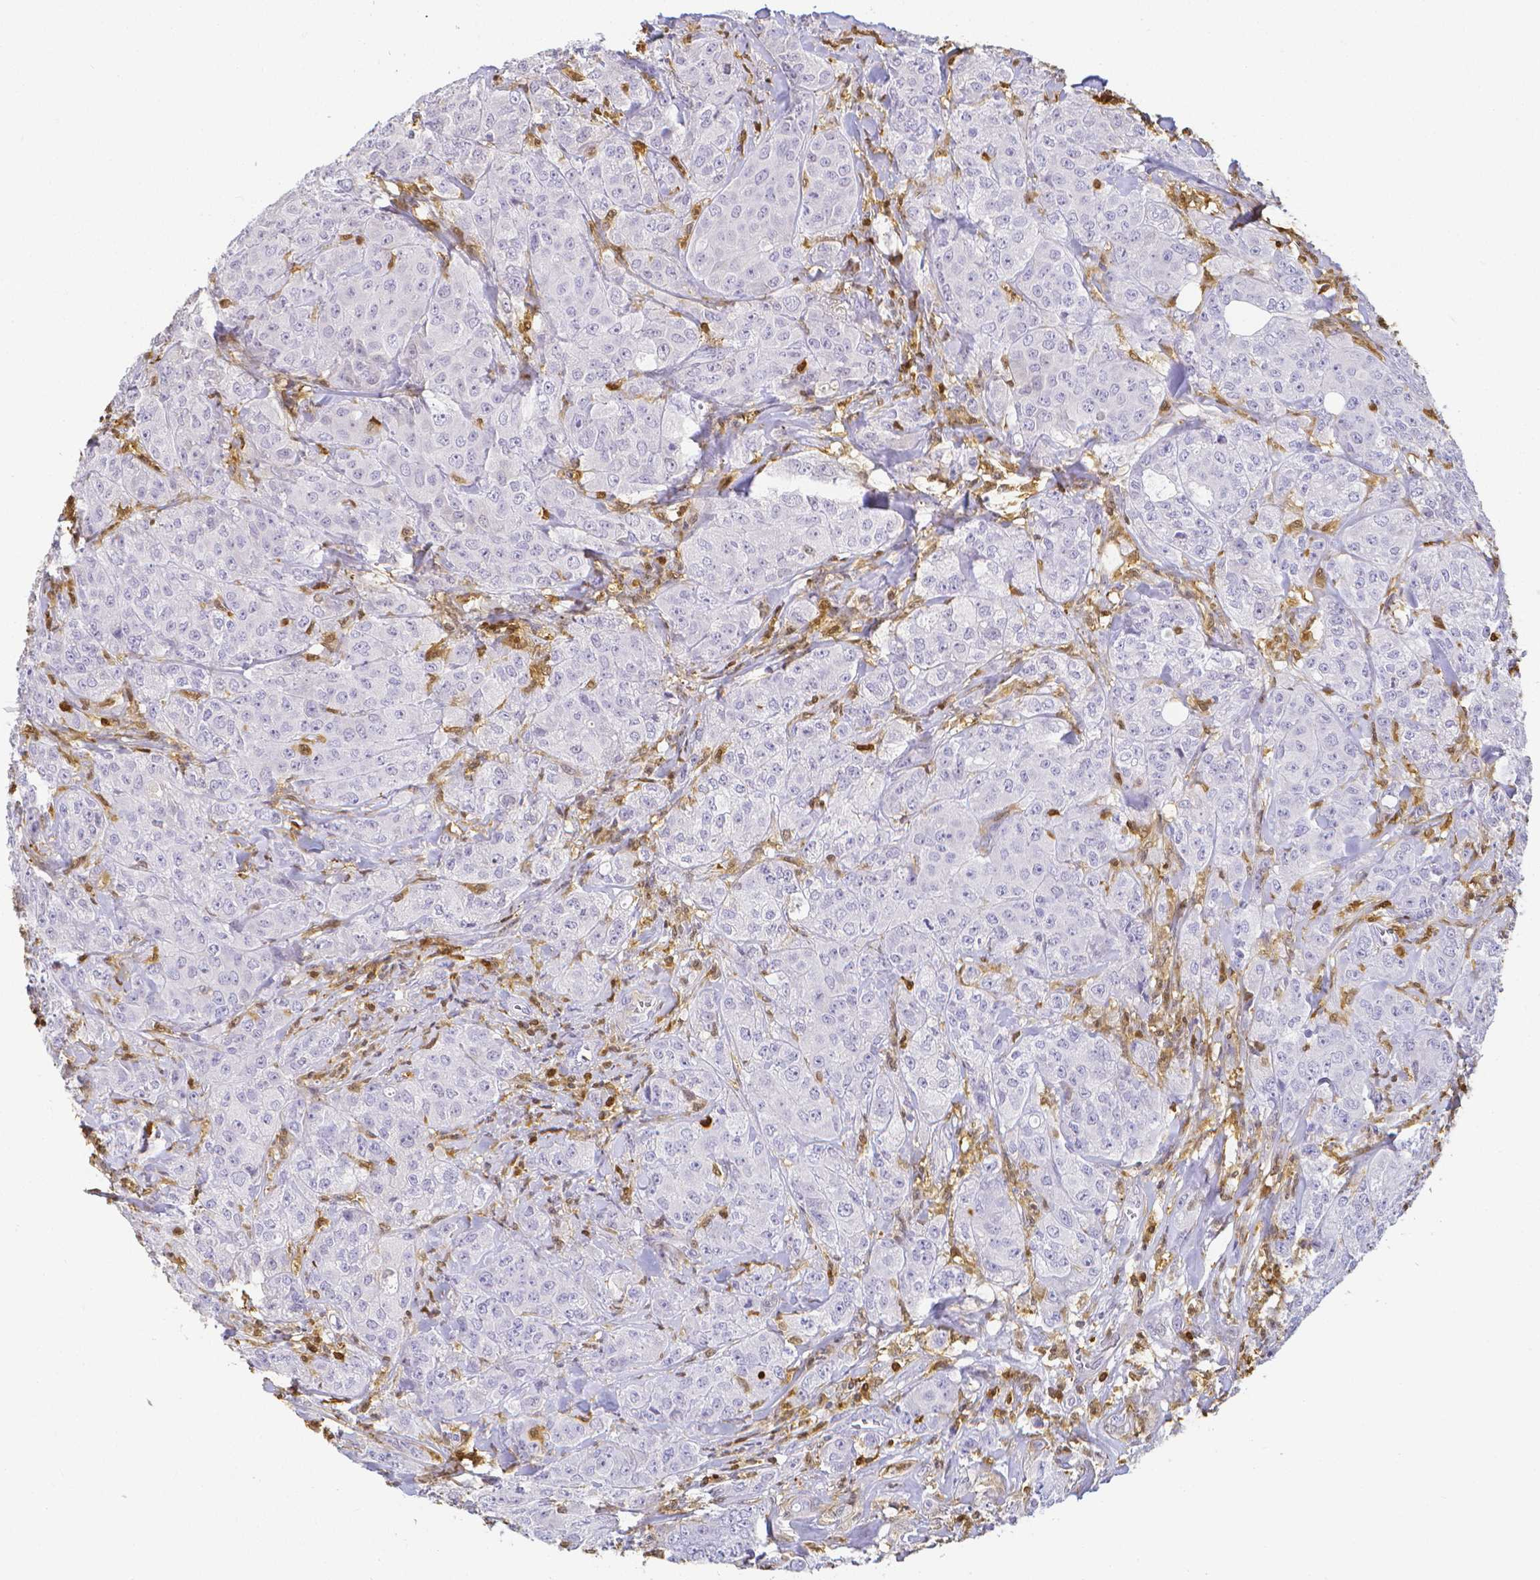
{"staining": {"intensity": "negative", "quantity": "none", "location": "none"}, "tissue": "breast cancer", "cell_type": "Tumor cells", "image_type": "cancer", "snomed": [{"axis": "morphology", "description": "Normal tissue, NOS"}, {"axis": "morphology", "description": "Duct carcinoma"}, {"axis": "topography", "description": "Breast"}], "caption": "This is an immunohistochemistry (IHC) micrograph of human breast cancer. There is no expression in tumor cells.", "gene": "COTL1", "patient": {"sex": "female", "age": 43}}